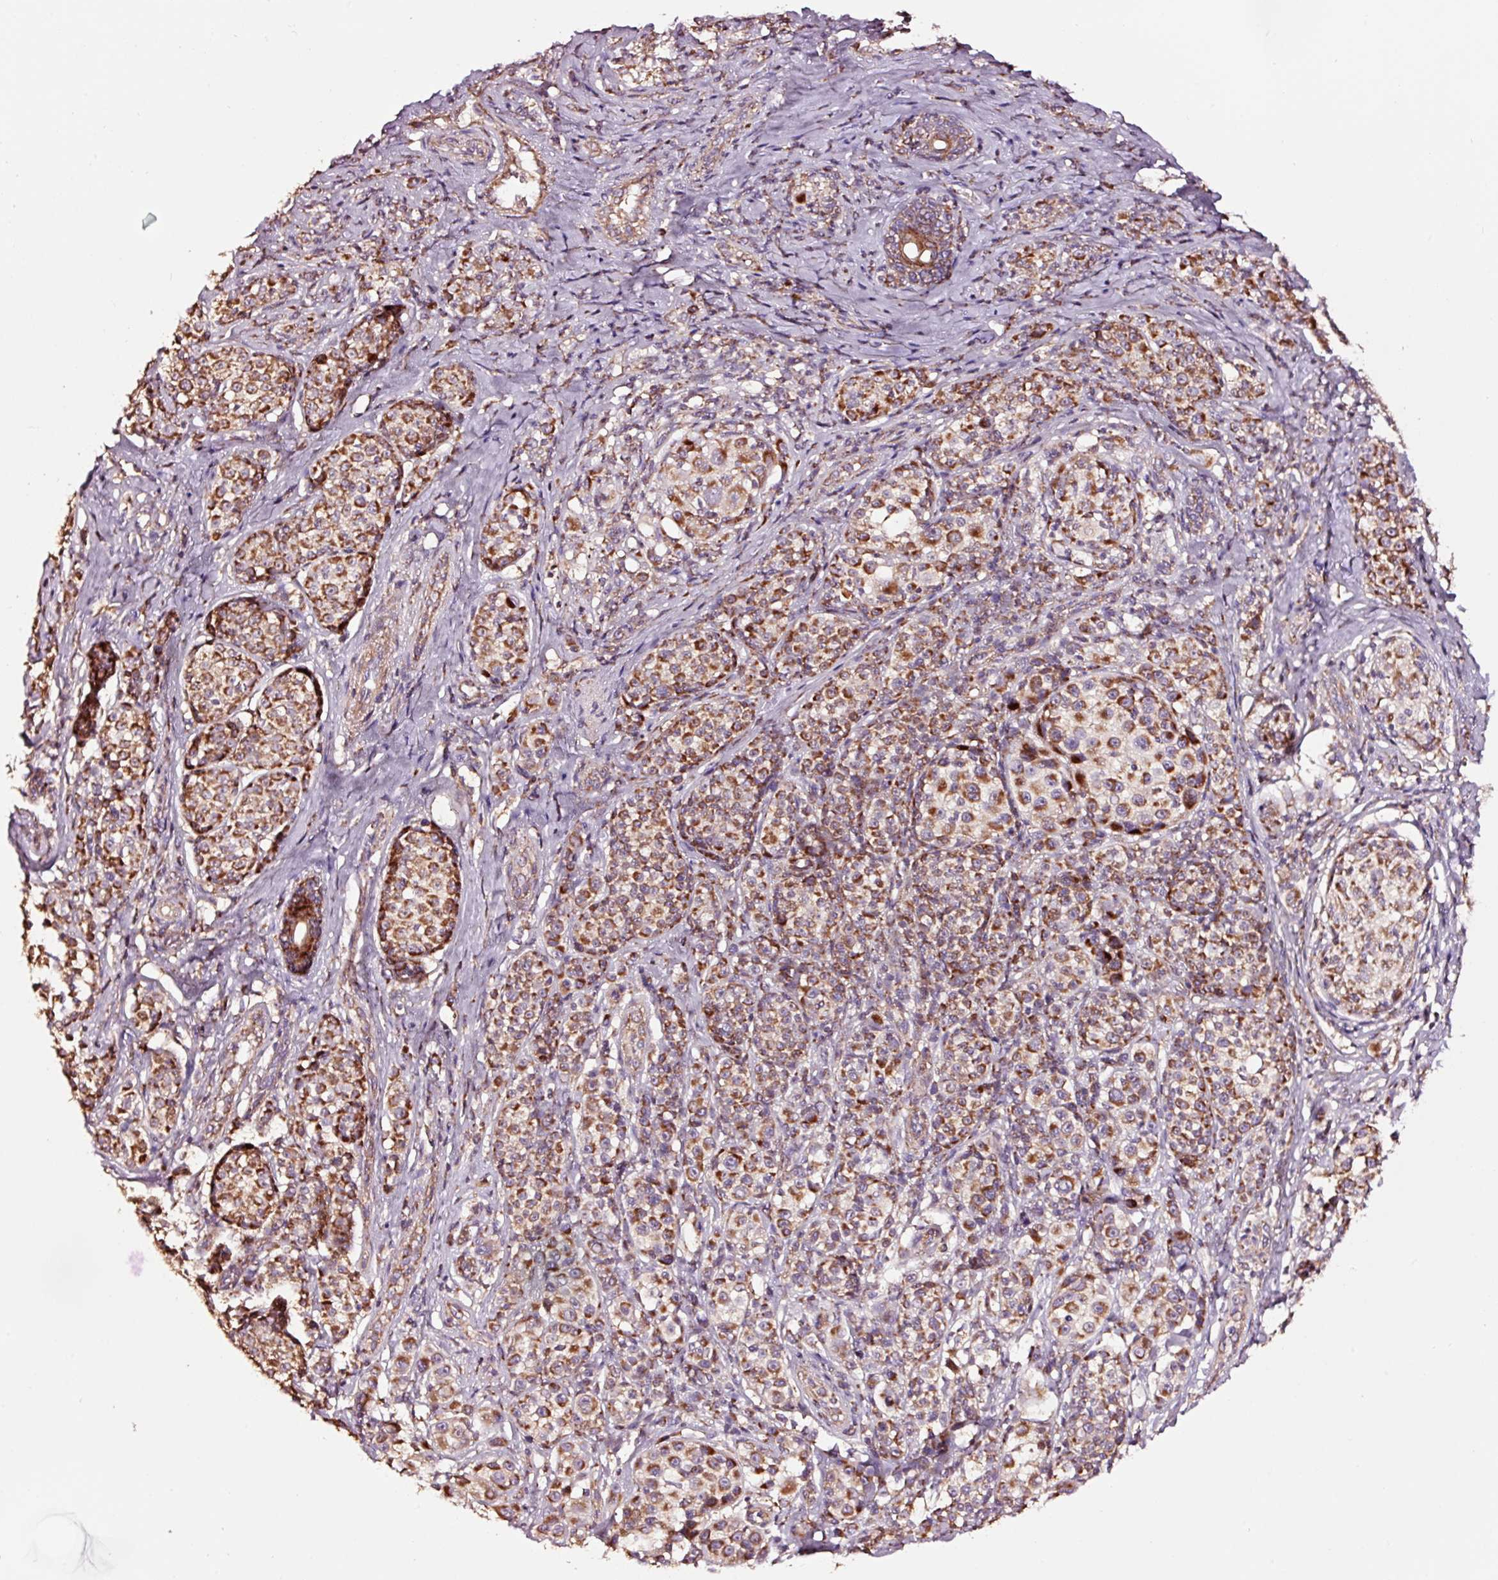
{"staining": {"intensity": "strong", "quantity": ">75%", "location": "cytoplasmic/membranous"}, "tissue": "melanoma", "cell_type": "Tumor cells", "image_type": "cancer", "snomed": [{"axis": "morphology", "description": "Malignant melanoma, NOS"}, {"axis": "topography", "description": "Skin"}], "caption": "This is a photomicrograph of immunohistochemistry staining of melanoma, which shows strong positivity in the cytoplasmic/membranous of tumor cells.", "gene": "TPM1", "patient": {"sex": "female", "age": 35}}